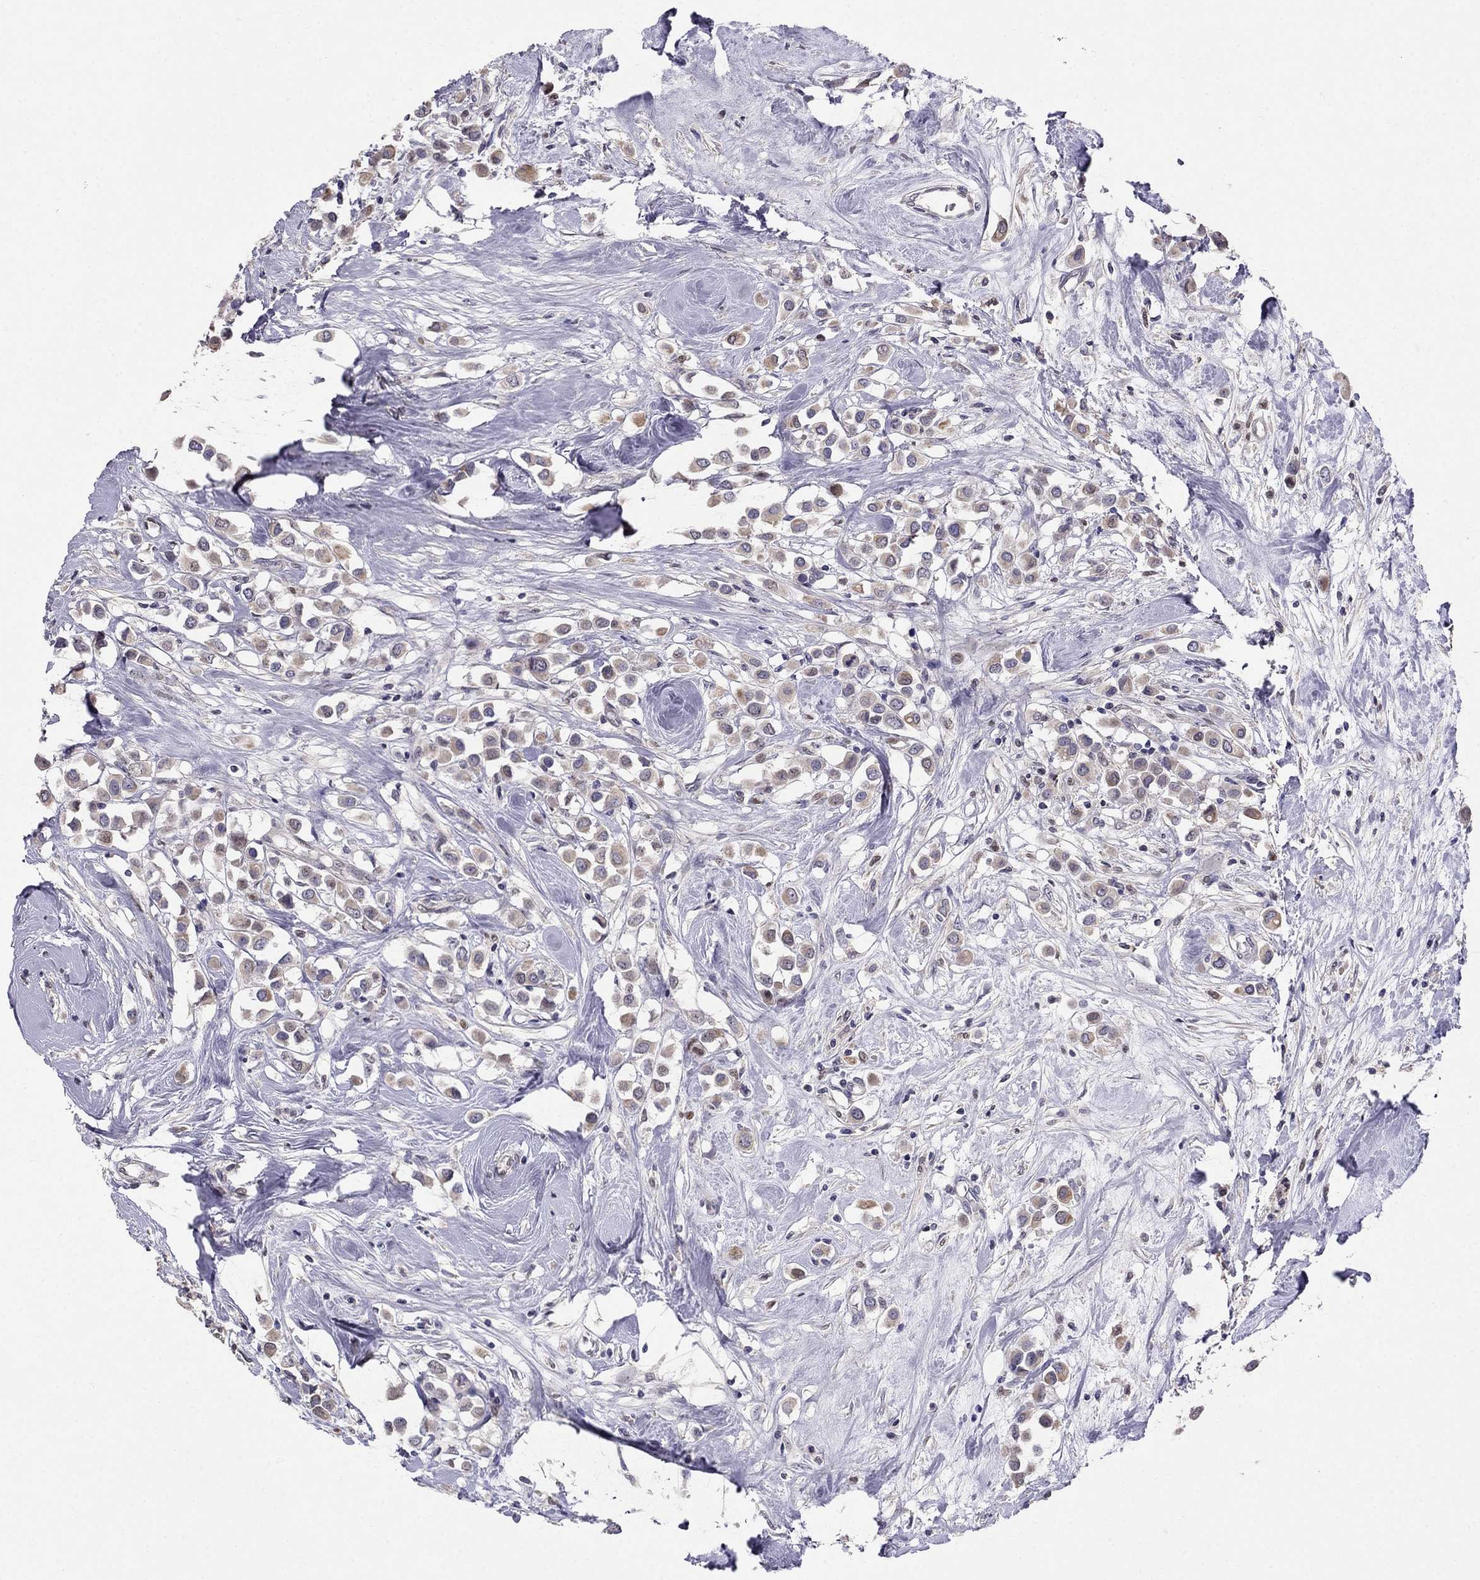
{"staining": {"intensity": "weak", "quantity": ">75%", "location": "cytoplasmic/membranous"}, "tissue": "breast cancer", "cell_type": "Tumor cells", "image_type": "cancer", "snomed": [{"axis": "morphology", "description": "Duct carcinoma"}, {"axis": "topography", "description": "Breast"}], "caption": "About >75% of tumor cells in breast intraductal carcinoma display weak cytoplasmic/membranous protein expression as visualized by brown immunohistochemical staining.", "gene": "LRRC39", "patient": {"sex": "female", "age": 61}}